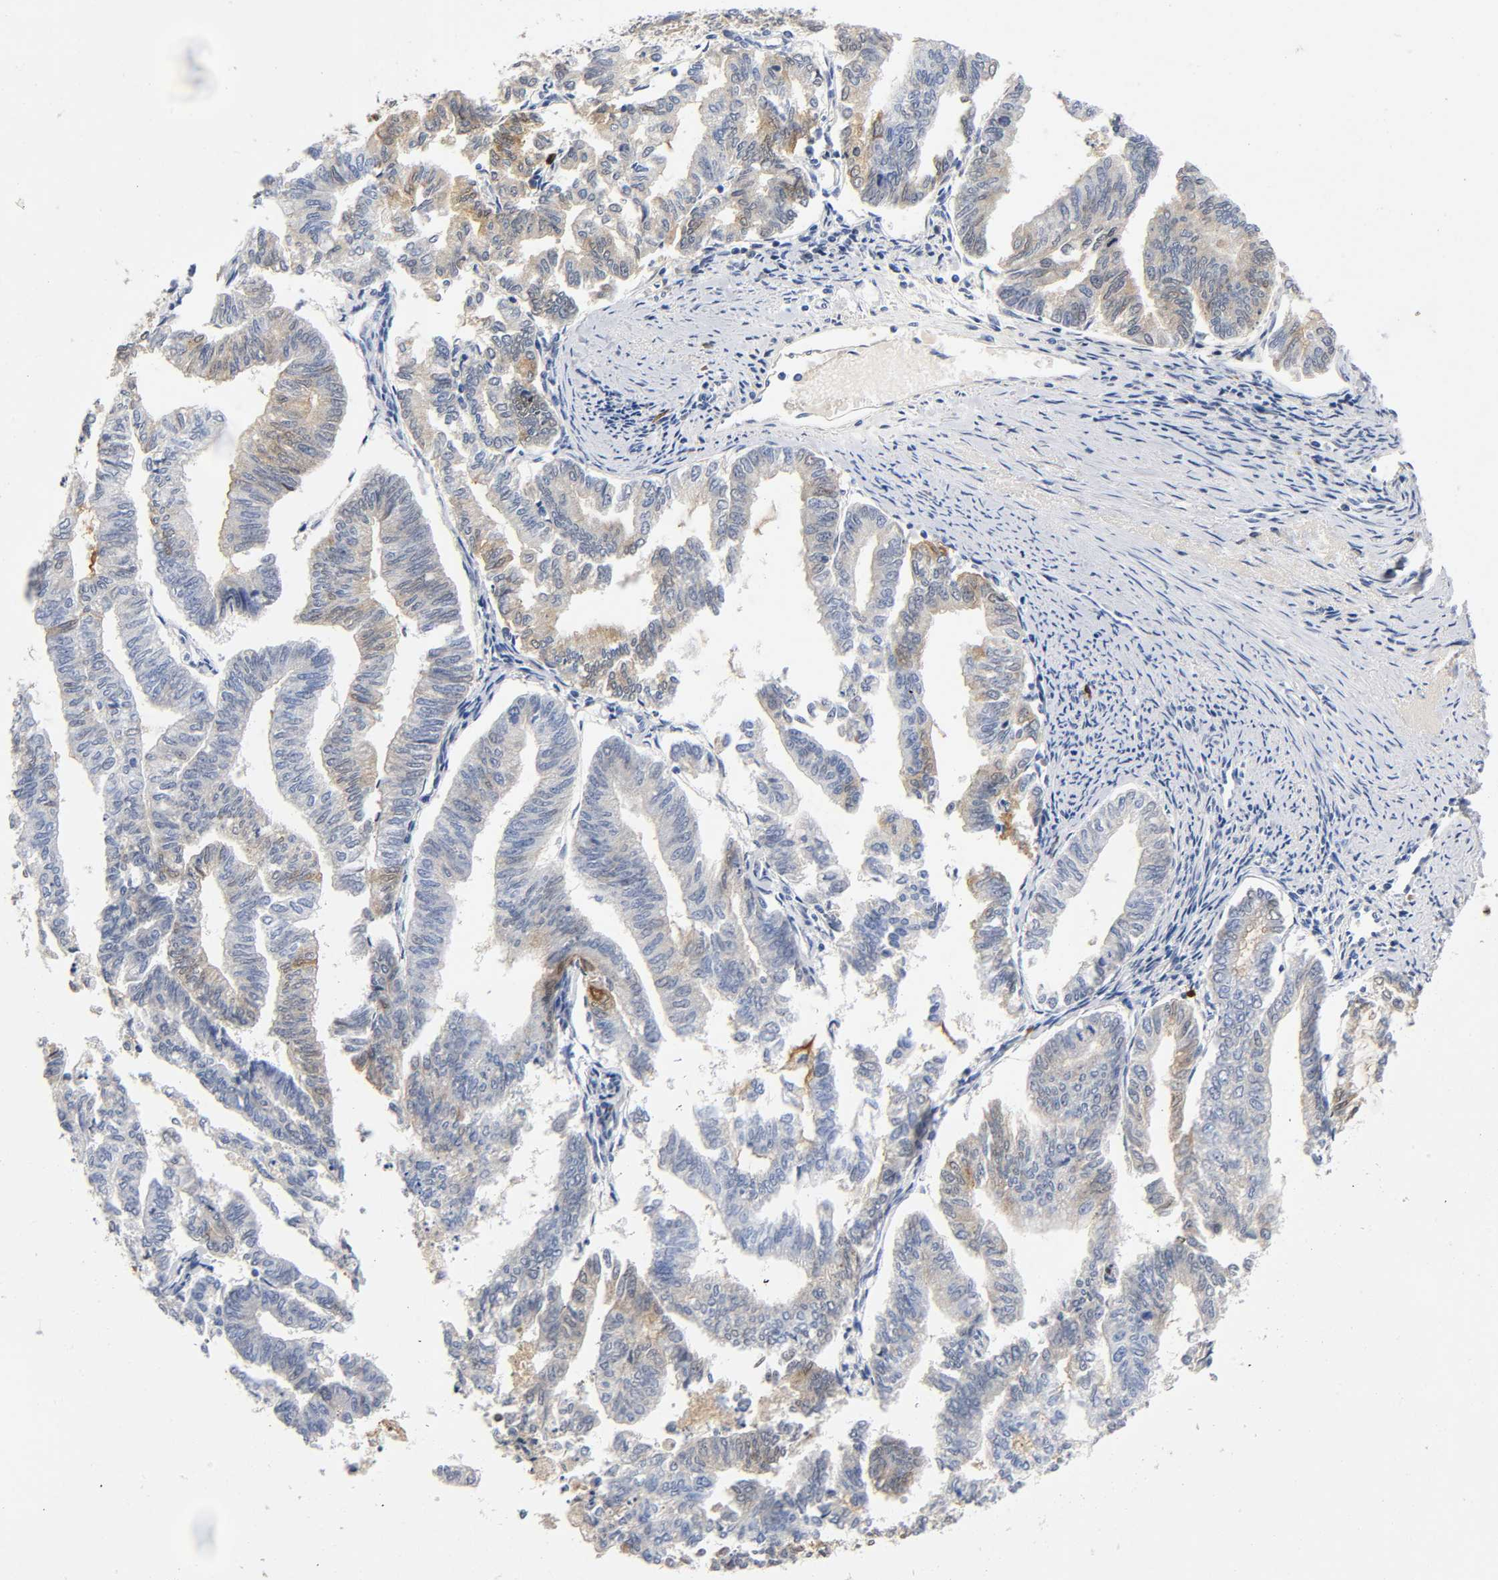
{"staining": {"intensity": "moderate", "quantity": "25%-75%", "location": "cytoplasmic/membranous"}, "tissue": "endometrial cancer", "cell_type": "Tumor cells", "image_type": "cancer", "snomed": [{"axis": "morphology", "description": "Adenocarcinoma, NOS"}, {"axis": "topography", "description": "Endometrium"}], "caption": "Immunohistochemistry image of adenocarcinoma (endometrial) stained for a protein (brown), which displays medium levels of moderate cytoplasmic/membranous positivity in about 25%-75% of tumor cells.", "gene": "TNC", "patient": {"sex": "female", "age": 79}}